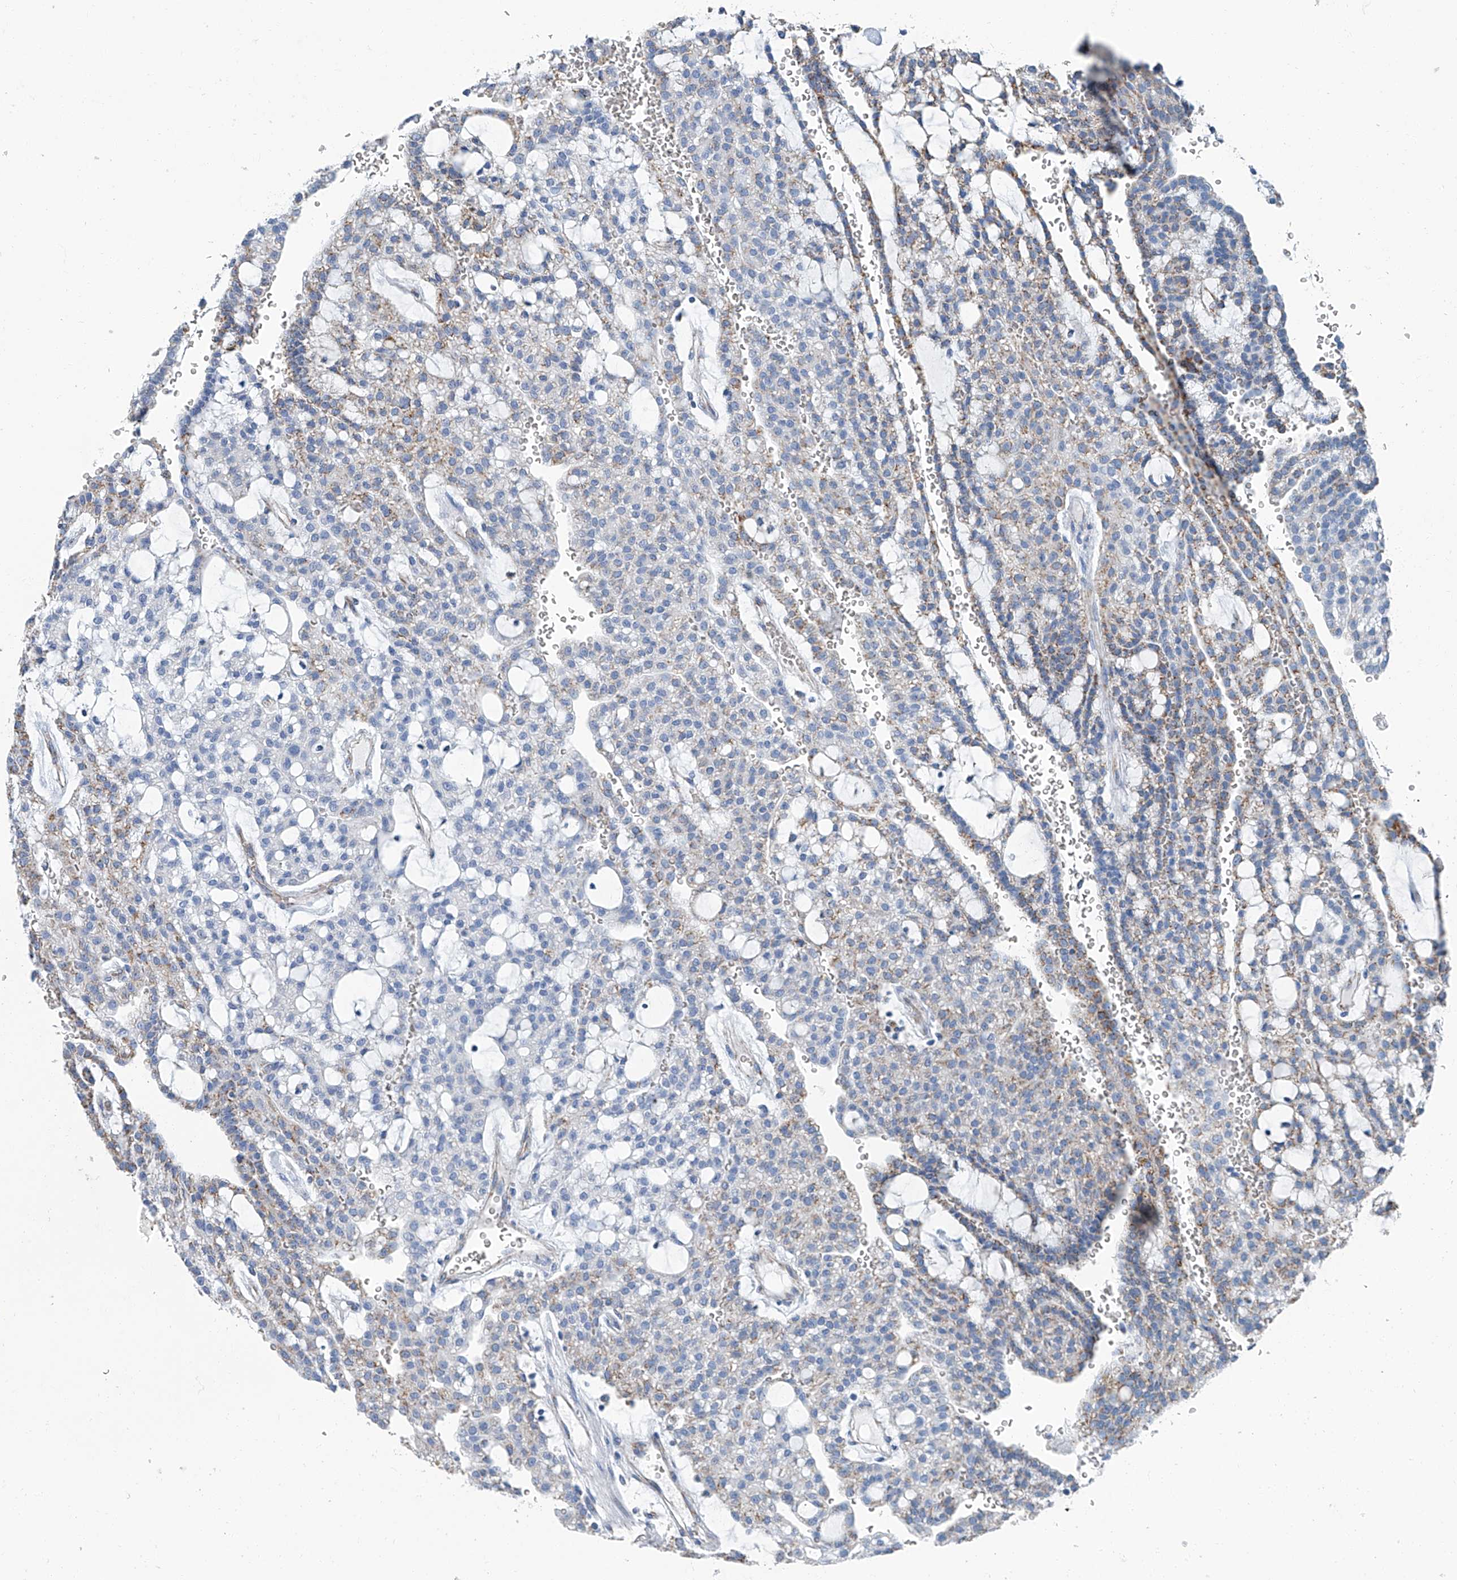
{"staining": {"intensity": "moderate", "quantity": "<25%", "location": "cytoplasmic/membranous"}, "tissue": "renal cancer", "cell_type": "Tumor cells", "image_type": "cancer", "snomed": [{"axis": "morphology", "description": "Adenocarcinoma, NOS"}, {"axis": "topography", "description": "Kidney"}], "caption": "Adenocarcinoma (renal) tissue exhibits moderate cytoplasmic/membranous expression in approximately <25% of tumor cells", "gene": "MT-ND1", "patient": {"sex": "male", "age": 63}}